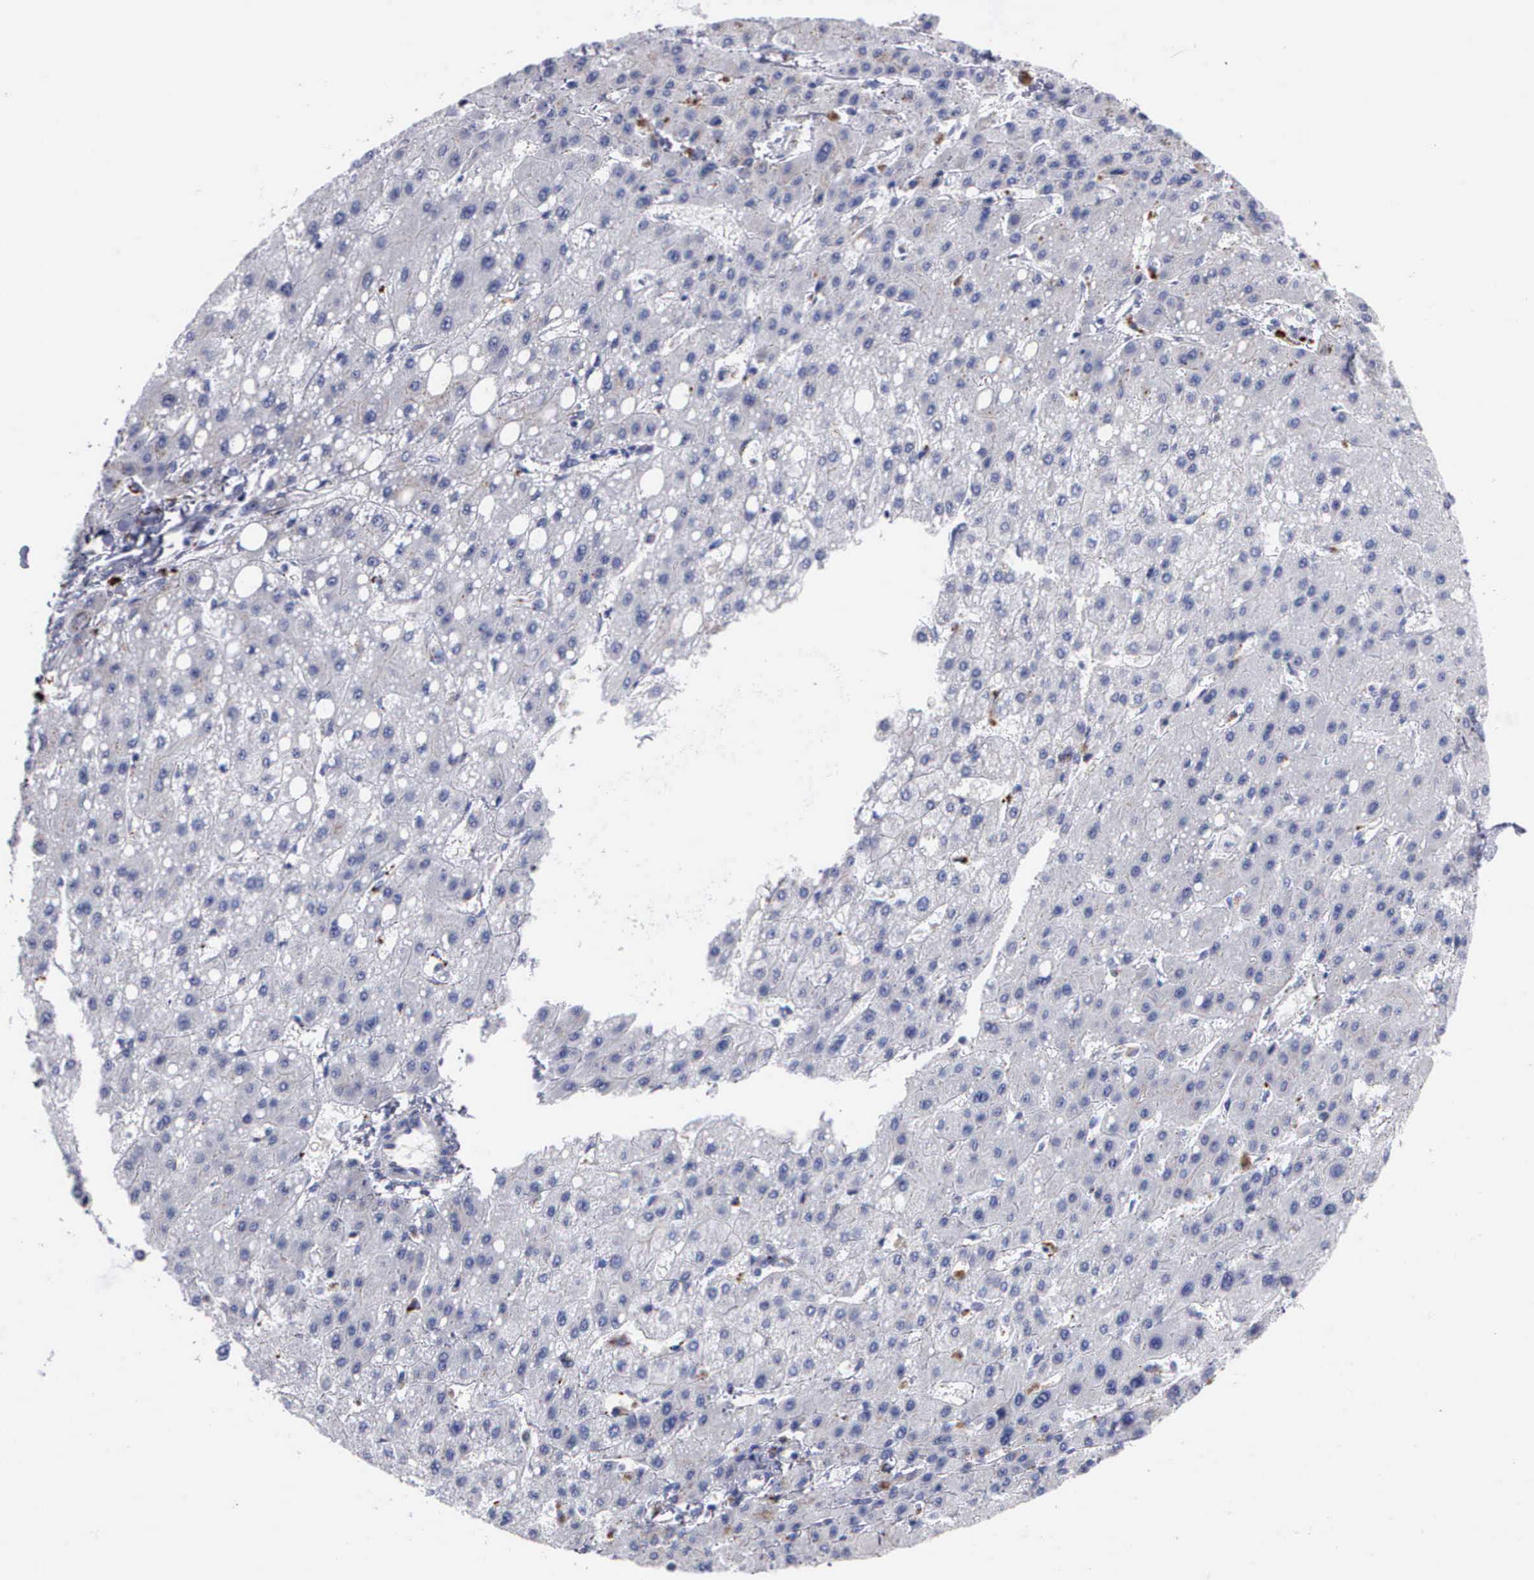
{"staining": {"intensity": "negative", "quantity": "none", "location": "none"}, "tissue": "liver cancer", "cell_type": "Tumor cells", "image_type": "cancer", "snomed": [{"axis": "morphology", "description": "Carcinoma, Hepatocellular, NOS"}, {"axis": "topography", "description": "Liver"}], "caption": "IHC photomicrograph of neoplastic tissue: human liver cancer stained with DAB (3,3'-diaminobenzidine) displays no significant protein expression in tumor cells.", "gene": "CTSL", "patient": {"sex": "female", "age": 52}}